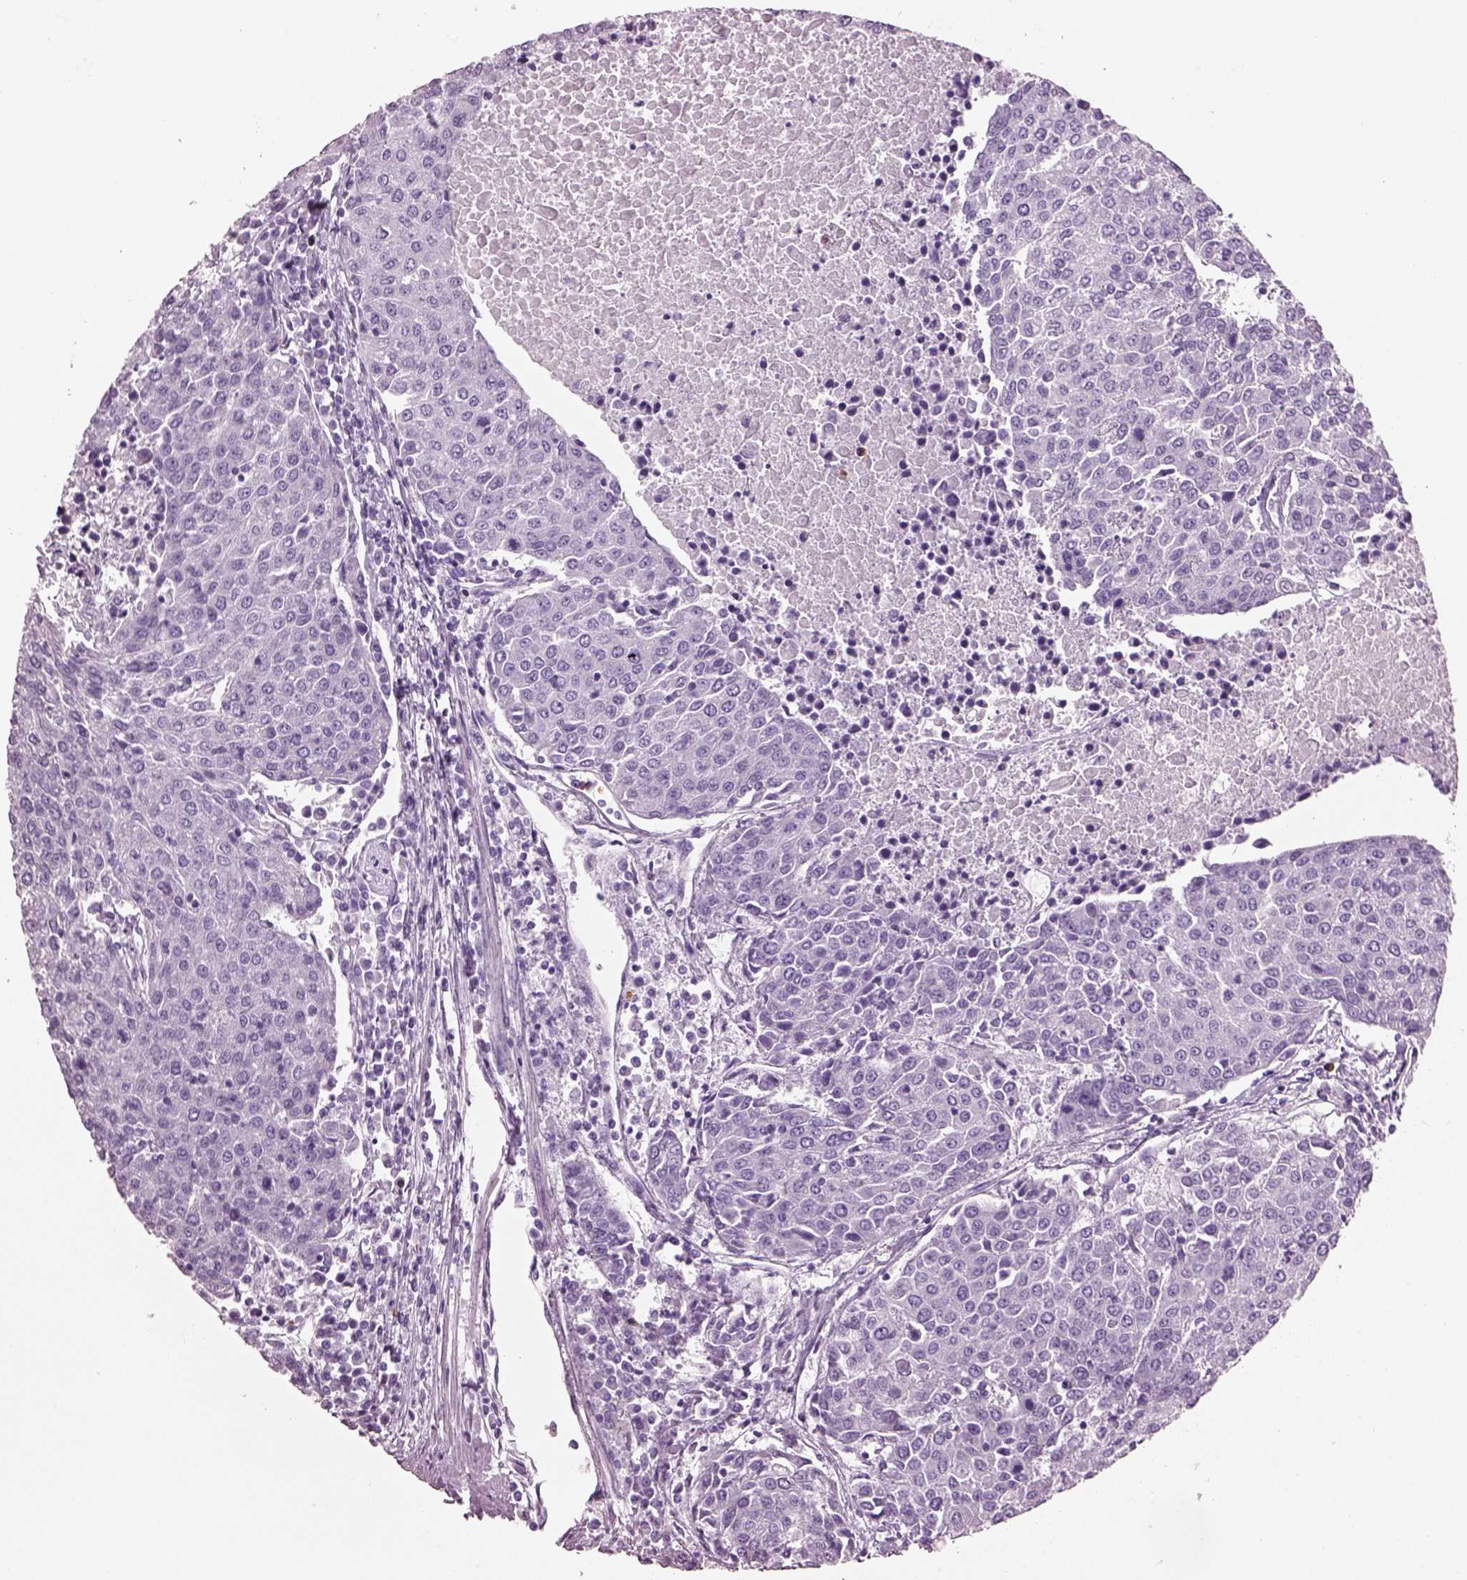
{"staining": {"intensity": "negative", "quantity": "none", "location": "none"}, "tissue": "urothelial cancer", "cell_type": "Tumor cells", "image_type": "cancer", "snomed": [{"axis": "morphology", "description": "Urothelial carcinoma, High grade"}, {"axis": "topography", "description": "Urinary bladder"}], "caption": "This is a micrograph of IHC staining of urothelial cancer, which shows no positivity in tumor cells.", "gene": "ACOD1", "patient": {"sex": "female", "age": 85}}